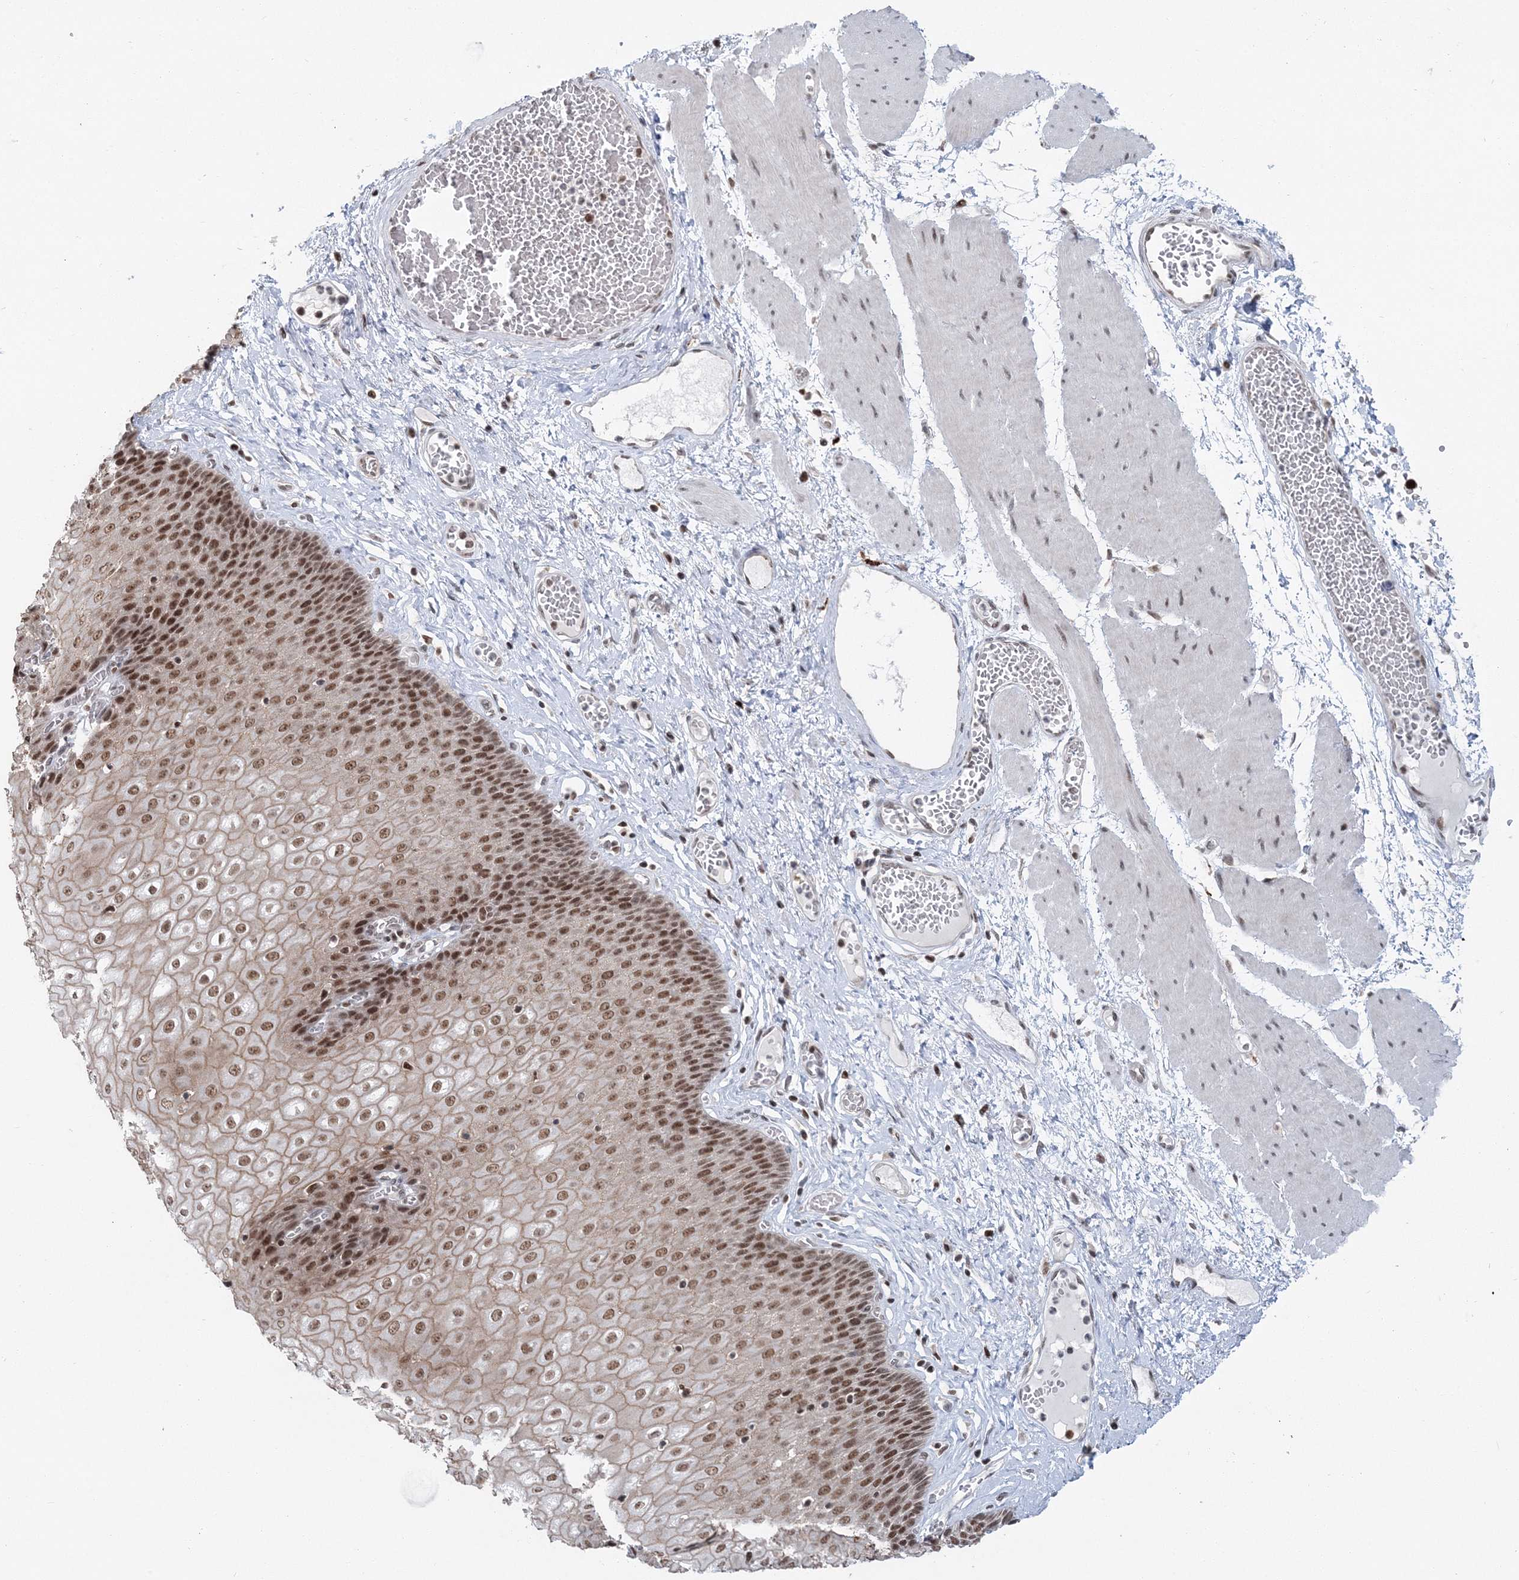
{"staining": {"intensity": "moderate", "quantity": ">75%", "location": "cytoplasmic/membranous,nuclear"}, "tissue": "esophagus", "cell_type": "Squamous epithelial cells", "image_type": "normal", "snomed": [{"axis": "morphology", "description": "Normal tissue, NOS"}, {"axis": "topography", "description": "Esophagus"}], "caption": "Squamous epithelial cells reveal medium levels of moderate cytoplasmic/membranous,nuclear expression in approximately >75% of cells in unremarkable human esophagus. The staining is performed using DAB brown chromogen to label protein expression. The nuclei are counter-stained blue using hematoxylin.", "gene": "PDS5A", "patient": {"sex": "male", "age": 60}}